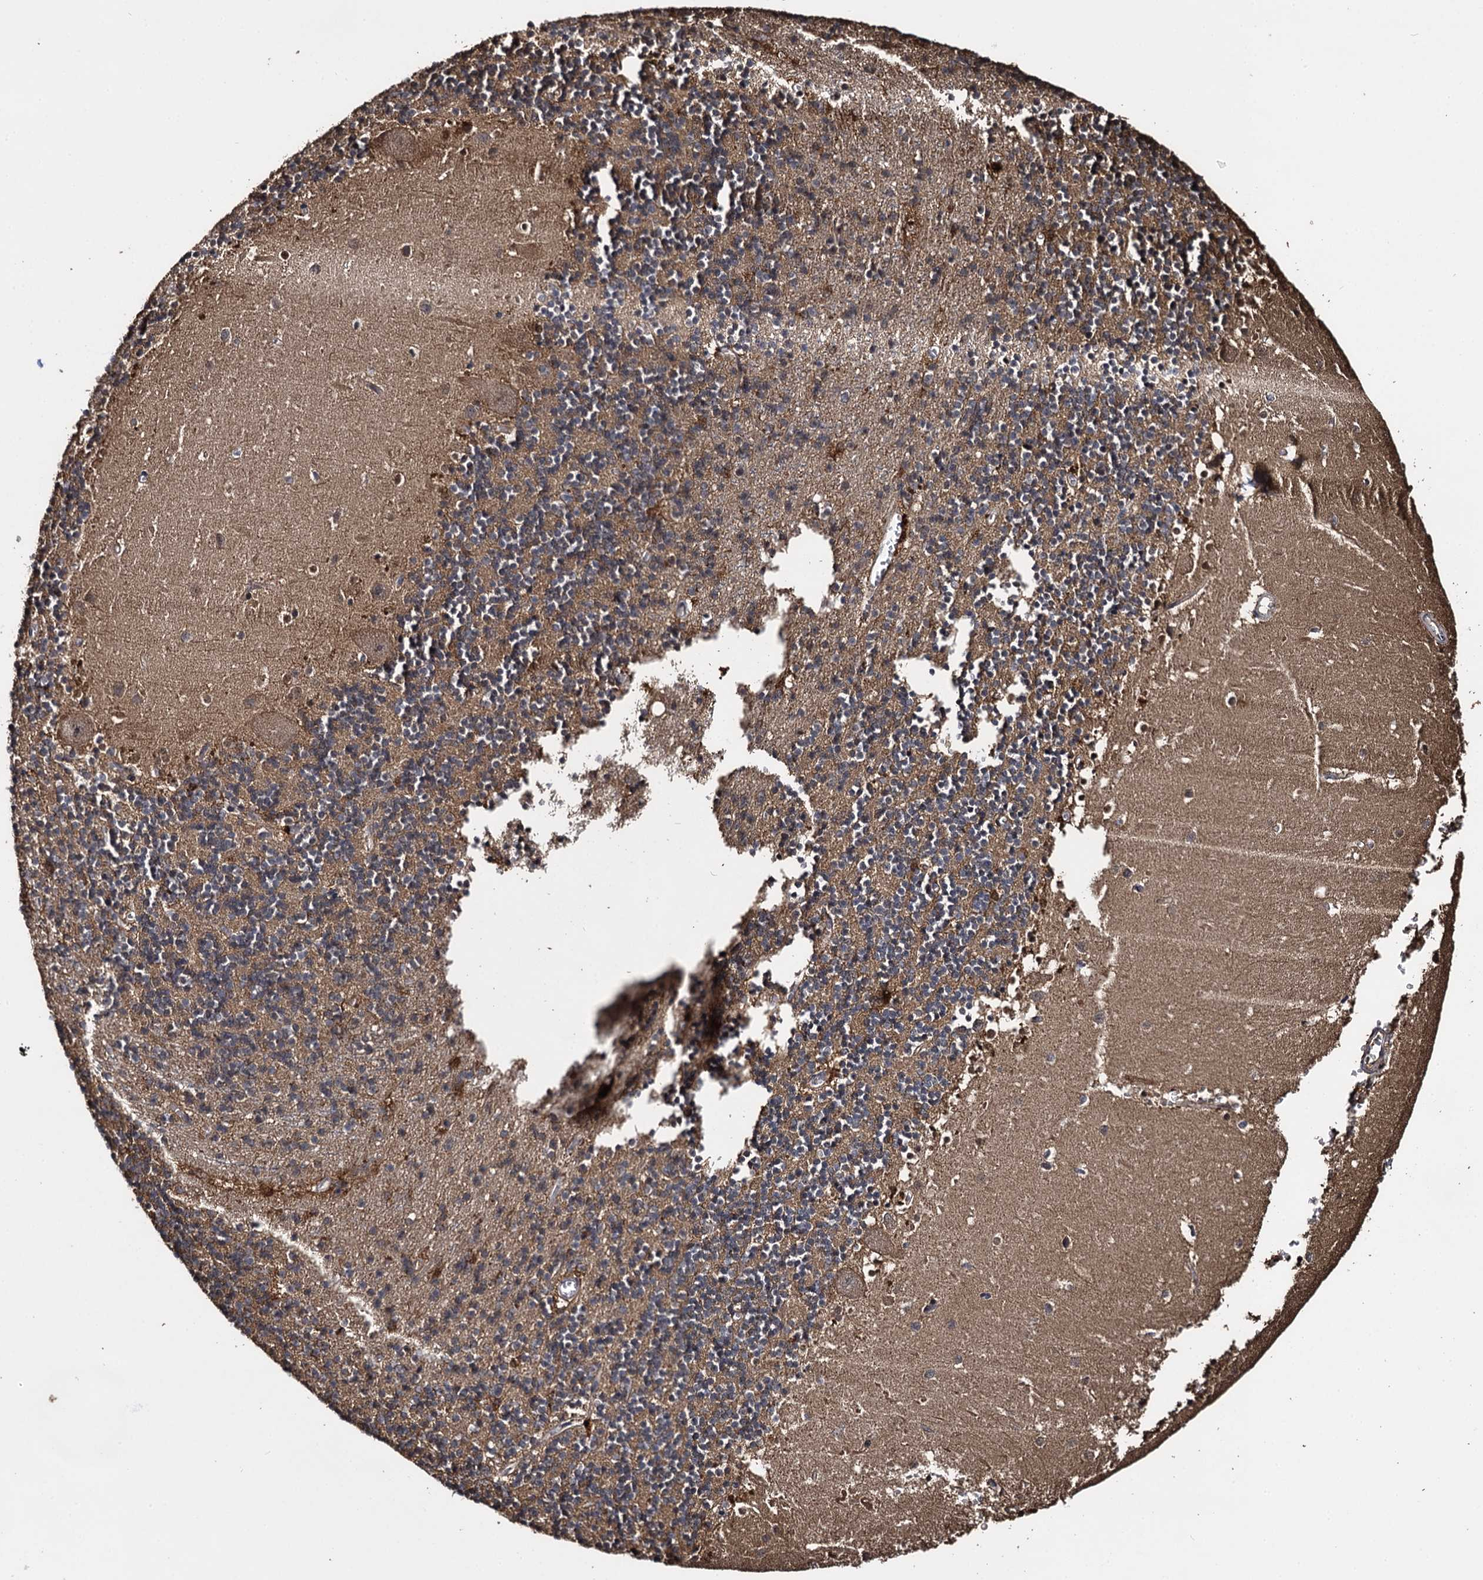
{"staining": {"intensity": "moderate", "quantity": ">75%", "location": "cytoplasmic/membranous"}, "tissue": "cerebellum", "cell_type": "Cells in granular layer", "image_type": "normal", "snomed": [{"axis": "morphology", "description": "Normal tissue, NOS"}, {"axis": "topography", "description": "Cerebellum"}], "caption": "There is medium levels of moderate cytoplasmic/membranous expression in cells in granular layer of benign cerebellum, as demonstrated by immunohistochemical staining (brown color).", "gene": "SLC46A3", "patient": {"sex": "male", "age": 54}}